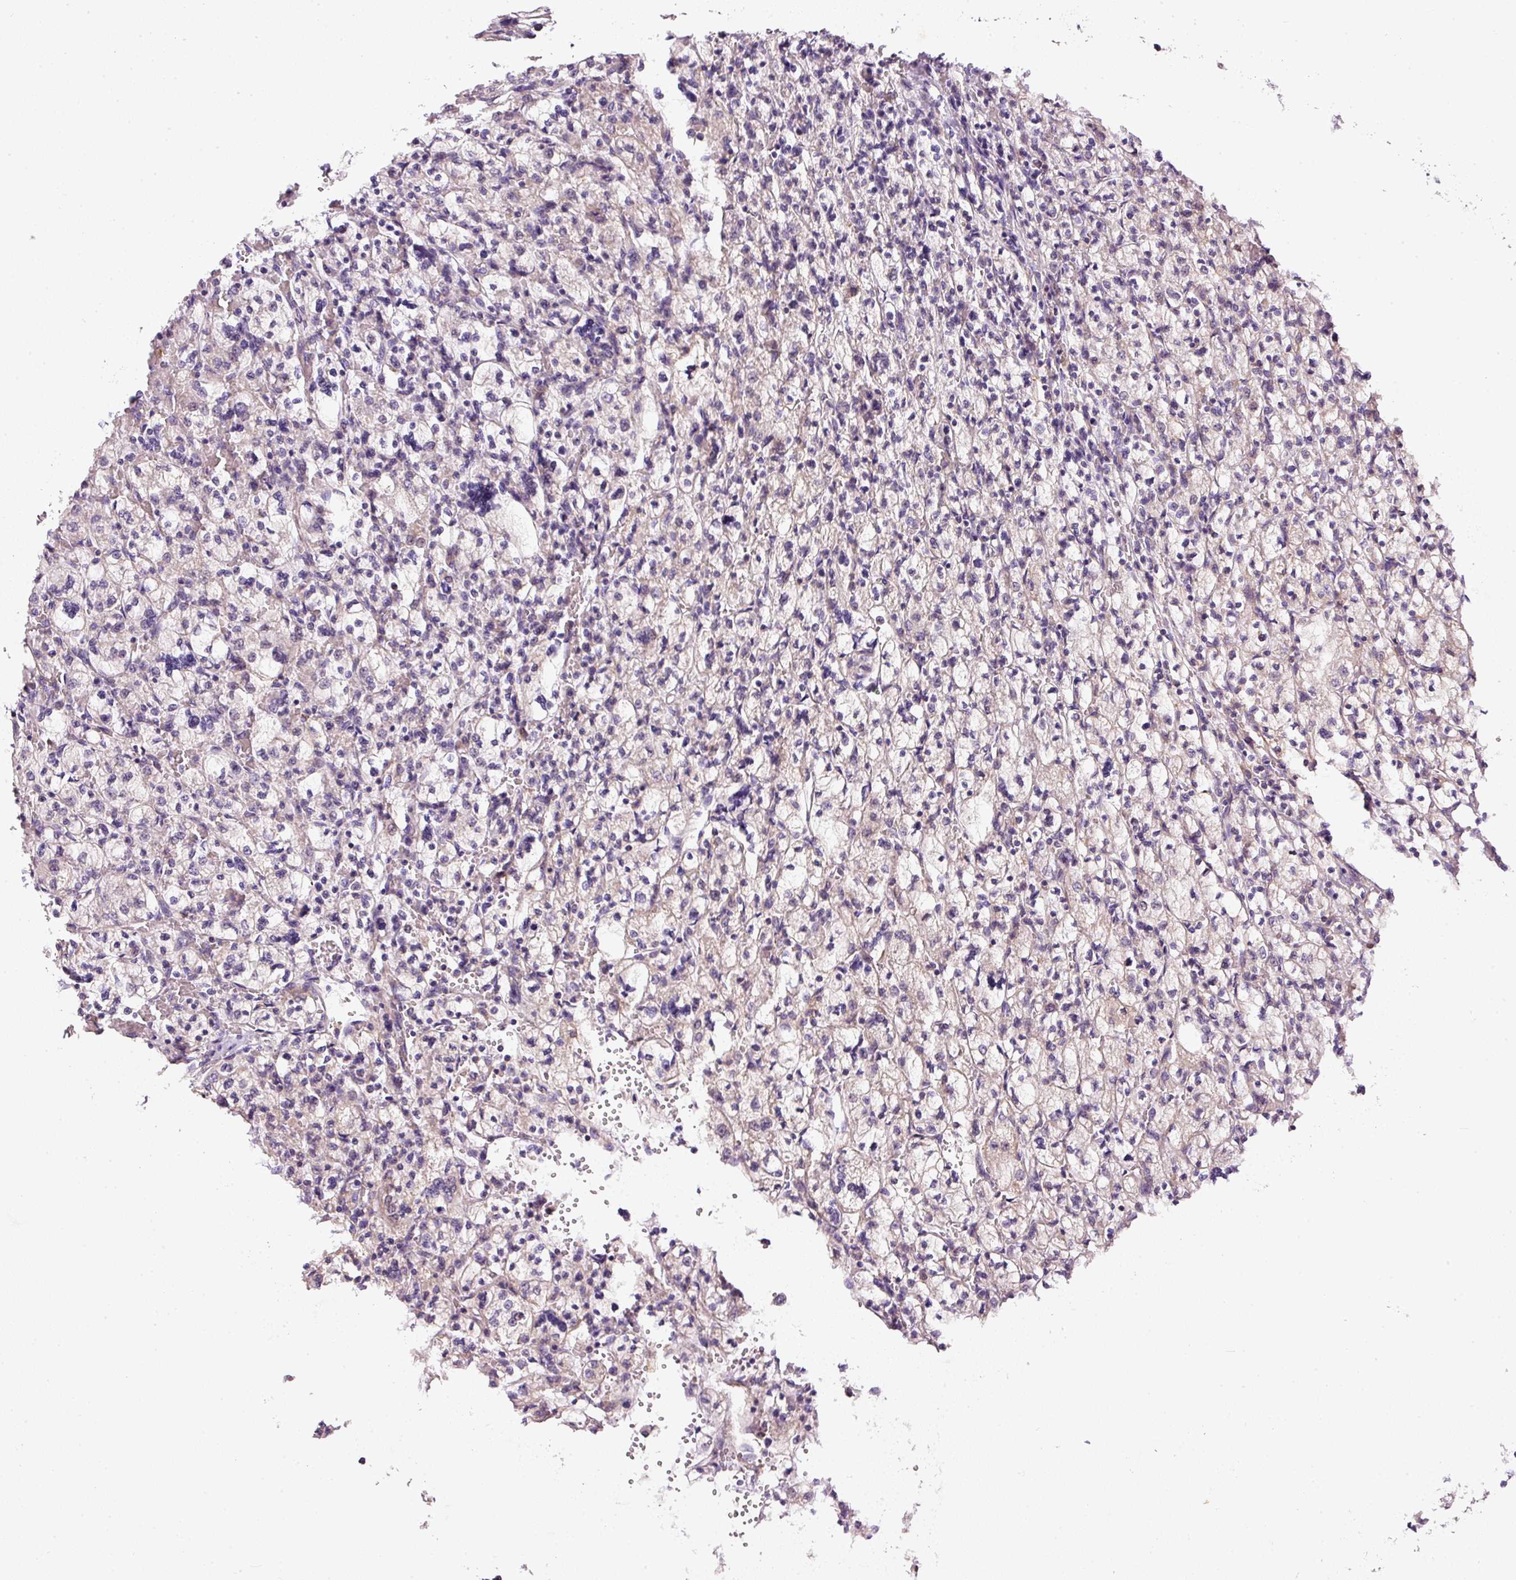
{"staining": {"intensity": "weak", "quantity": "<25%", "location": "cytoplasmic/membranous"}, "tissue": "renal cancer", "cell_type": "Tumor cells", "image_type": "cancer", "snomed": [{"axis": "morphology", "description": "Adenocarcinoma, NOS"}, {"axis": "topography", "description": "Kidney"}], "caption": "Photomicrograph shows no significant protein expression in tumor cells of renal cancer.", "gene": "KPNA5", "patient": {"sex": "female", "age": 83}}